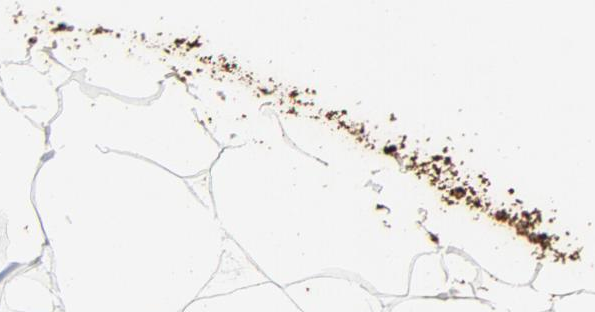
{"staining": {"intensity": "negative", "quantity": "none", "location": "none"}, "tissue": "adipose tissue", "cell_type": "Adipocytes", "image_type": "normal", "snomed": [{"axis": "morphology", "description": "Normal tissue, NOS"}, {"axis": "morphology", "description": "Duct carcinoma"}, {"axis": "topography", "description": "Breast"}, {"axis": "topography", "description": "Adipose tissue"}], "caption": "Adipocytes are negative for protein expression in unremarkable human adipose tissue. (IHC, brightfield microscopy, high magnification).", "gene": "PTPRB", "patient": {"sex": "female", "age": 37}}